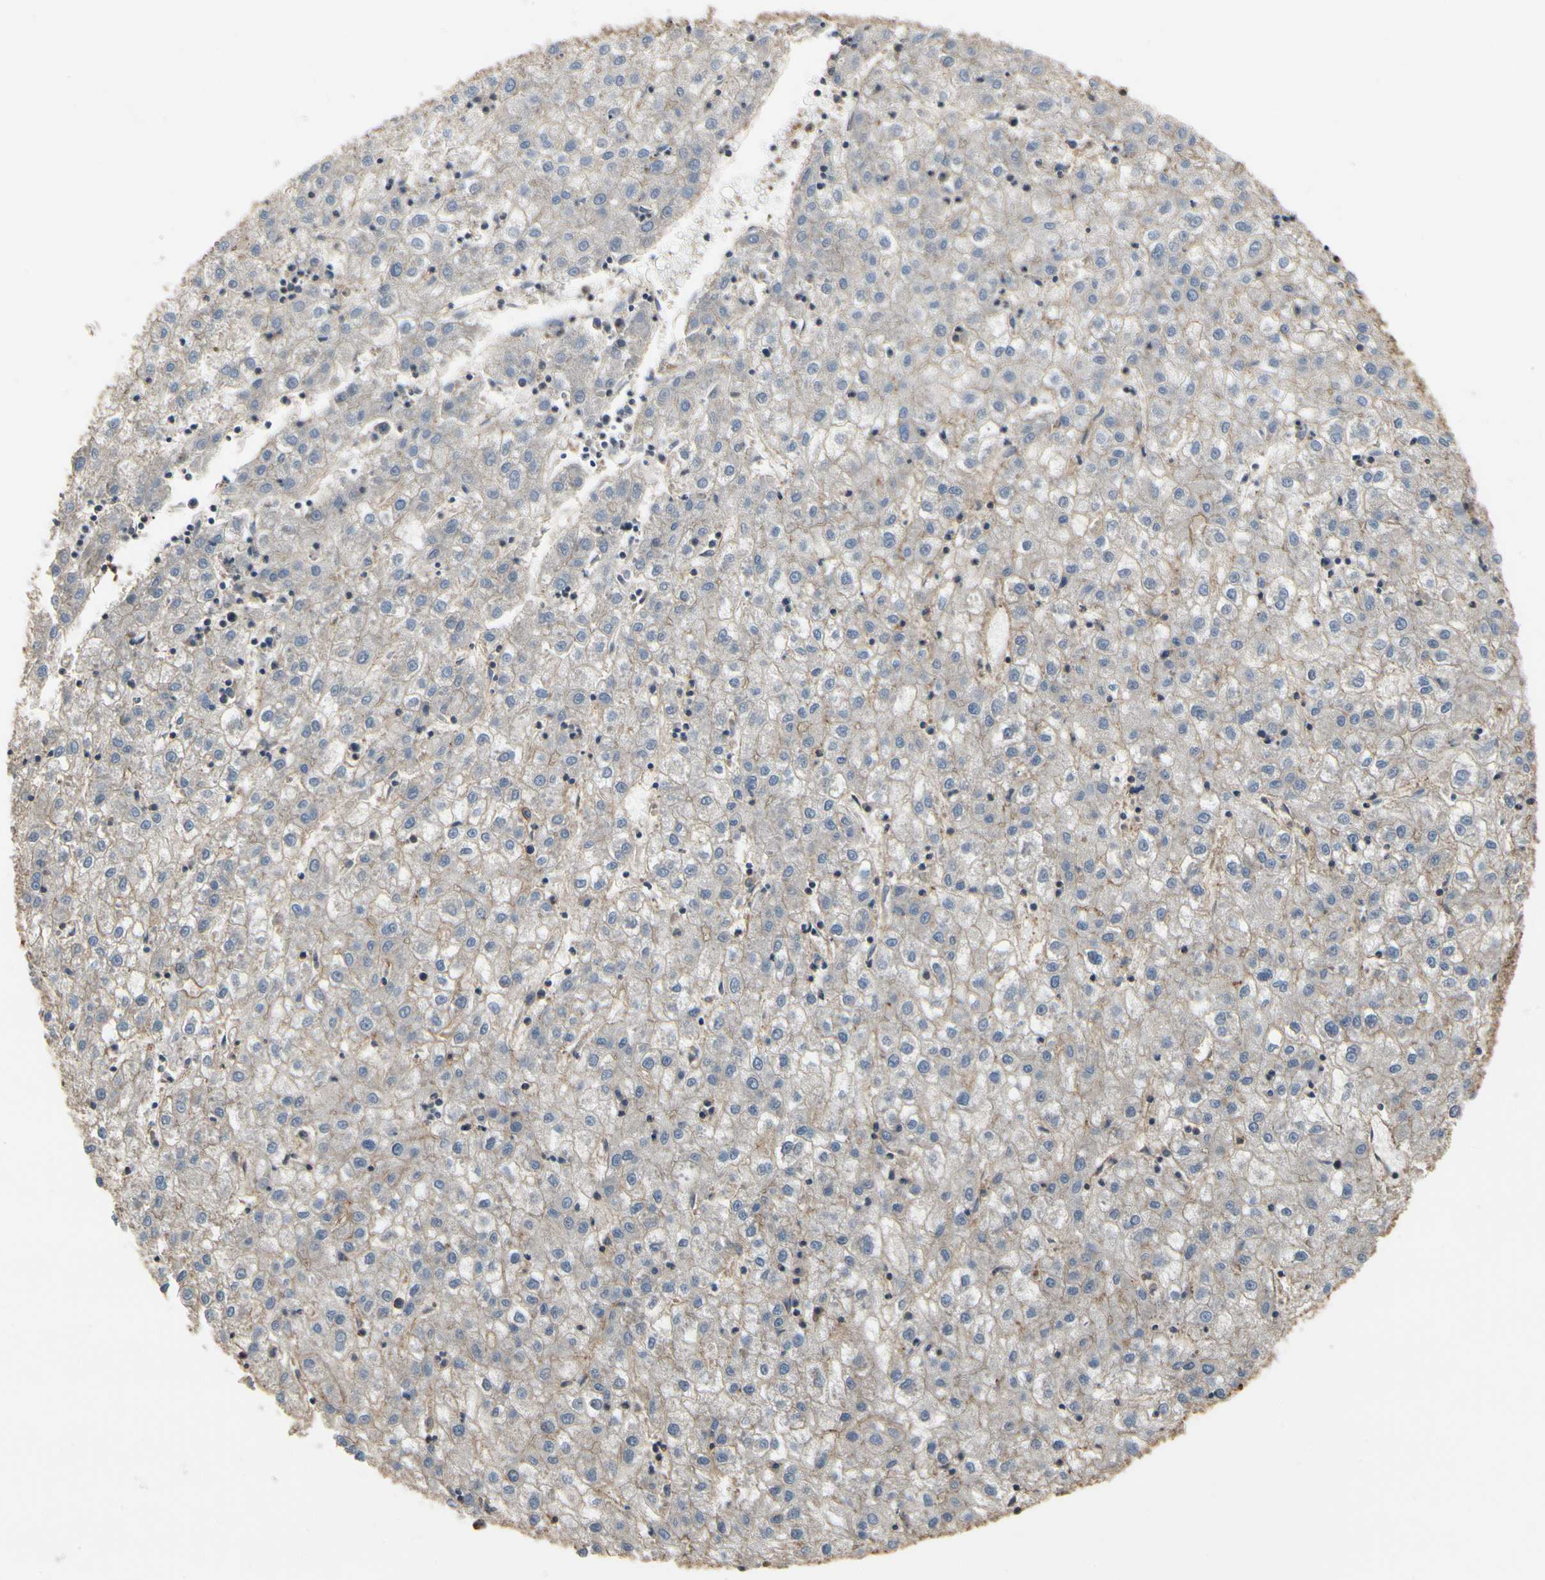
{"staining": {"intensity": "weak", "quantity": "25%-75%", "location": "cytoplasmic/membranous"}, "tissue": "liver cancer", "cell_type": "Tumor cells", "image_type": "cancer", "snomed": [{"axis": "morphology", "description": "Carcinoma, Hepatocellular, NOS"}, {"axis": "topography", "description": "Liver"}], "caption": "This histopathology image exhibits liver cancer stained with IHC to label a protein in brown. The cytoplasmic/membranous of tumor cells show weak positivity for the protein. Nuclei are counter-stained blue.", "gene": "PDZK1", "patient": {"sex": "male", "age": 72}}